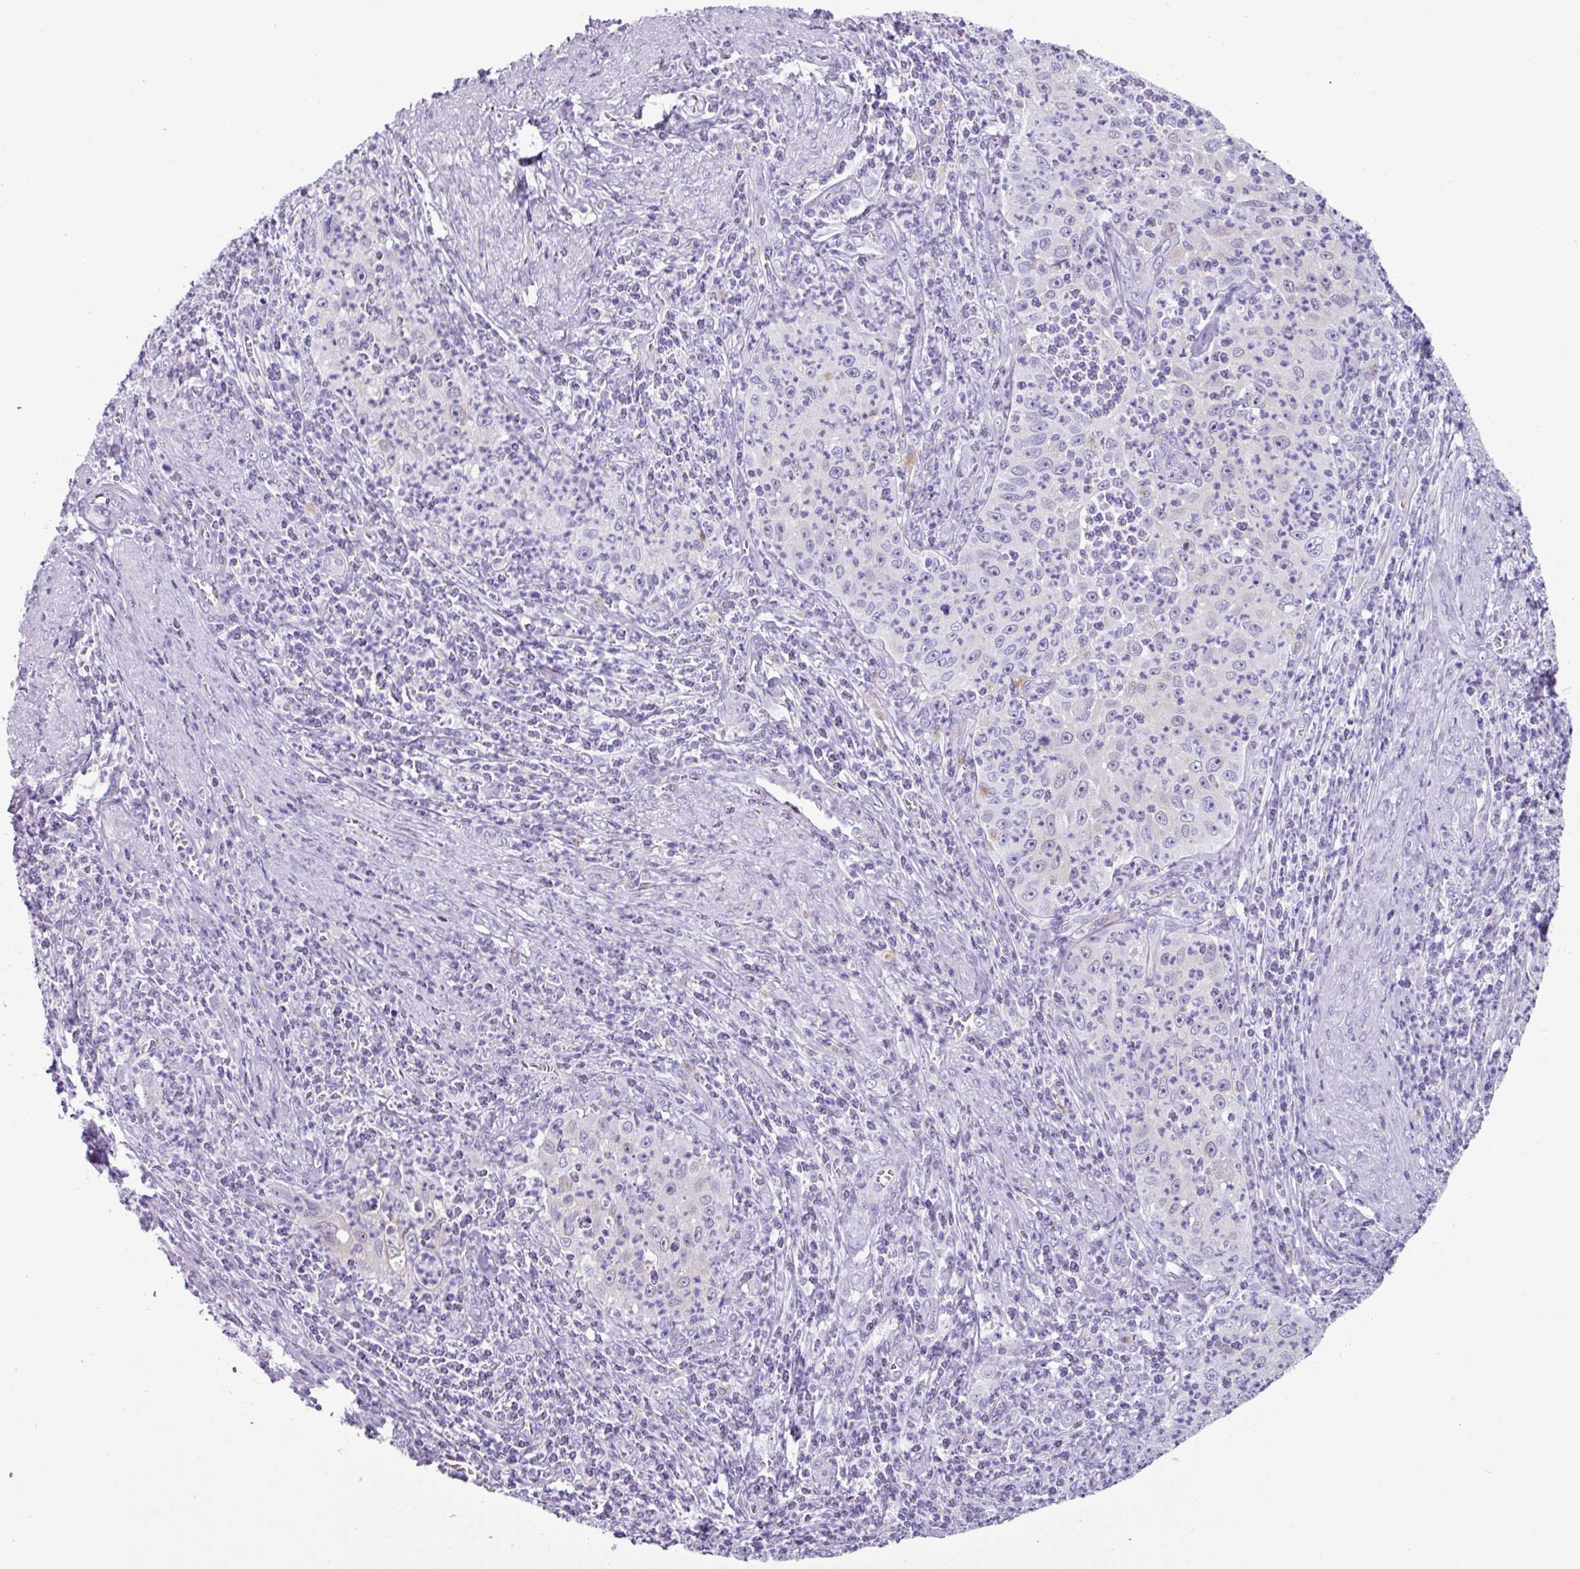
{"staining": {"intensity": "negative", "quantity": "none", "location": "none"}, "tissue": "cervical cancer", "cell_type": "Tumor cells", "image_type": "cancer", "snomed": [{"axis": "morphology", "description": "Squamous cell carcinoma, NOS"}, {"axis": "topography", "description": "Cervix"}], "caption": "High power microscopy photomicrograph of an immunohistochemistry photomicrograph of cervical cancer (squamous cell carcinoma), revealing no significant positivity in tumor cells.", "gene": "NCCRP1", "patient": {"sex": "female", "age": 30}}